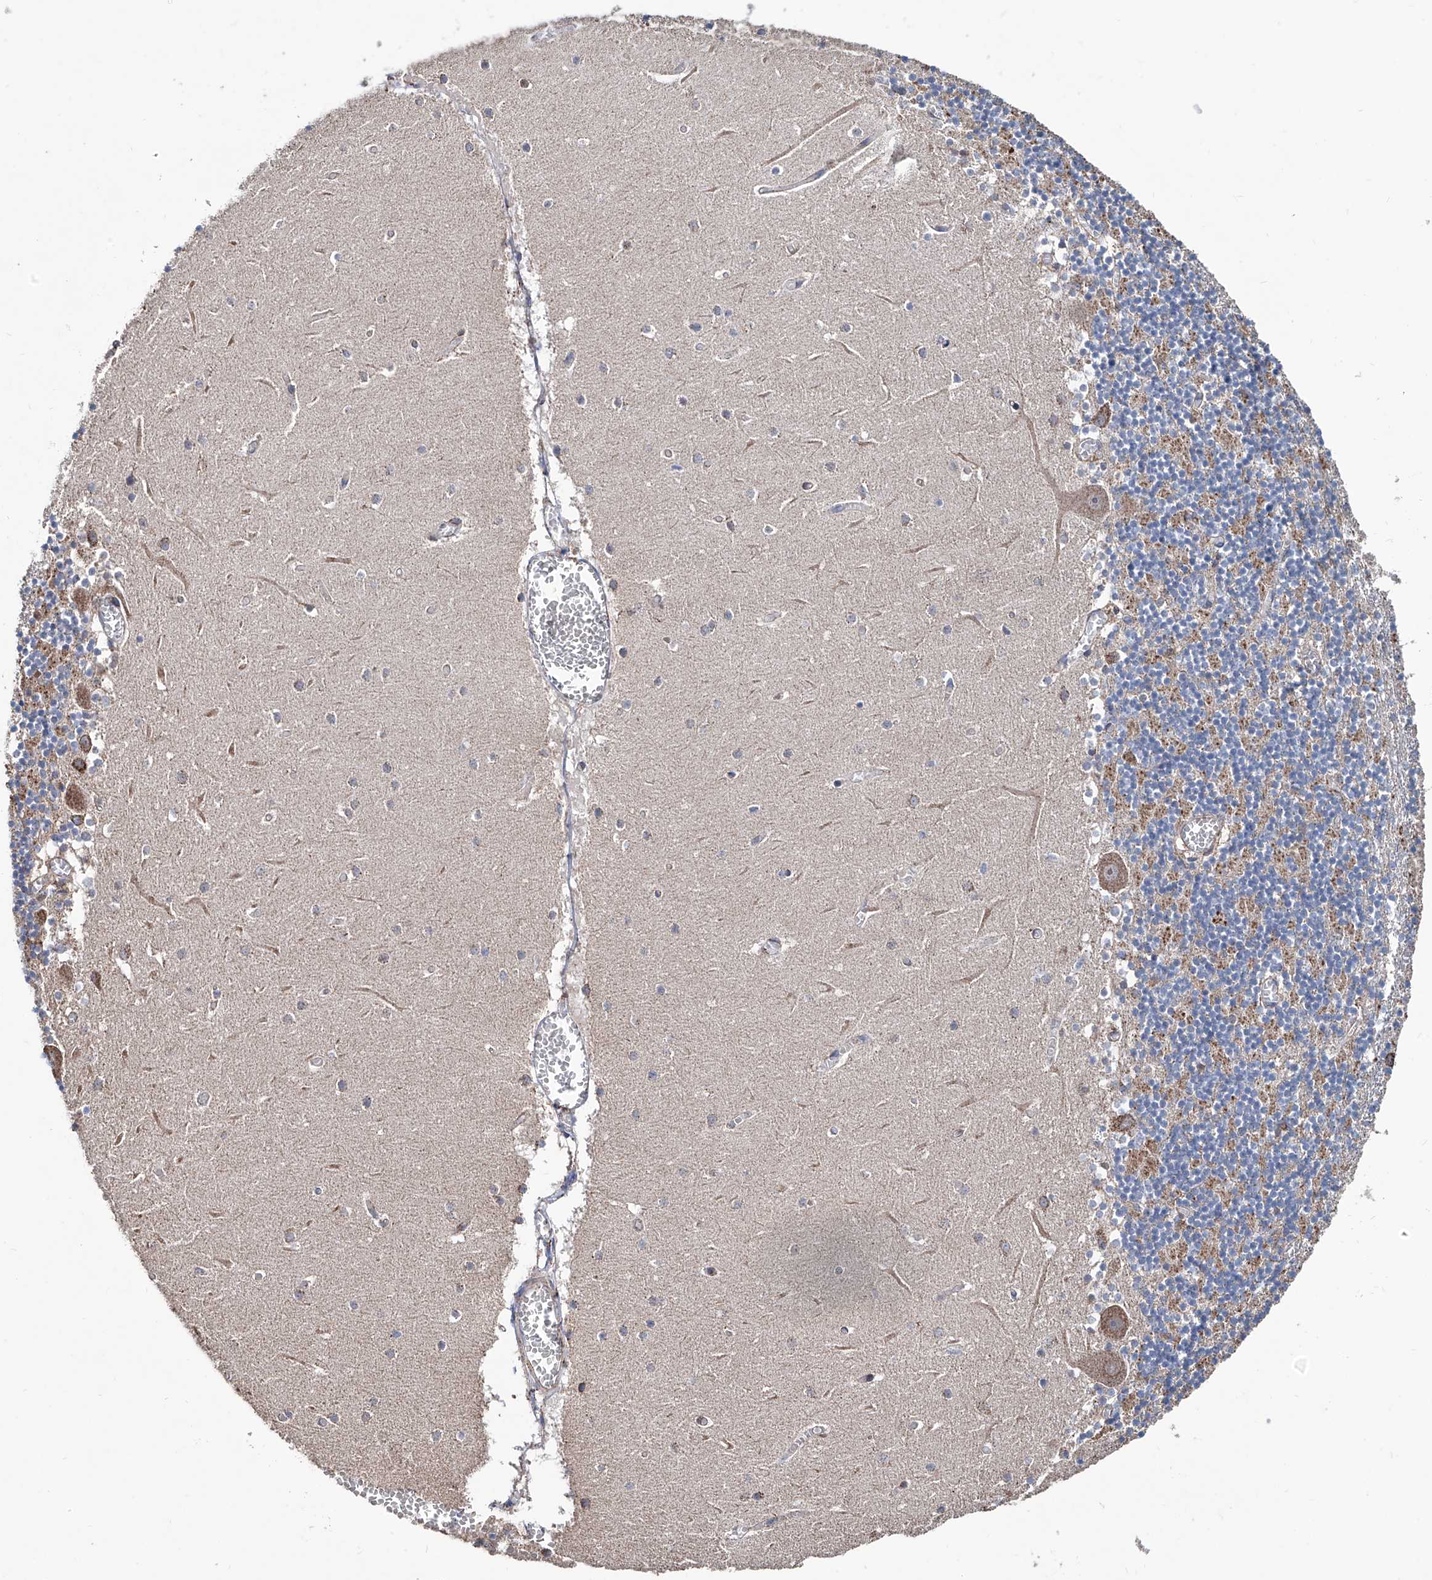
{"staining": {"intensity": "moderate", "quantity": ">75%", "location": "cytoplasmic/membranous"}, "tissue": "cerebellum", "cell_type": "Cells in granular layer", "image_type": "normal", "snomed": [{"axis": "morphology", "description": "Normal tissue, NOS"}, {"axis": "topography", "description": "Cerebellum"}], "caption": "Cerebellum stained with immunohistochemistry (IHC) exhibits moderate cytoplasmic/membranous staining in about >75% of cells in granular layer. (brown staining indicates protein expression, while blue staining denotes nuclei).", "gene": "NHS", "patient": {"sex": "female", "age": 28}}